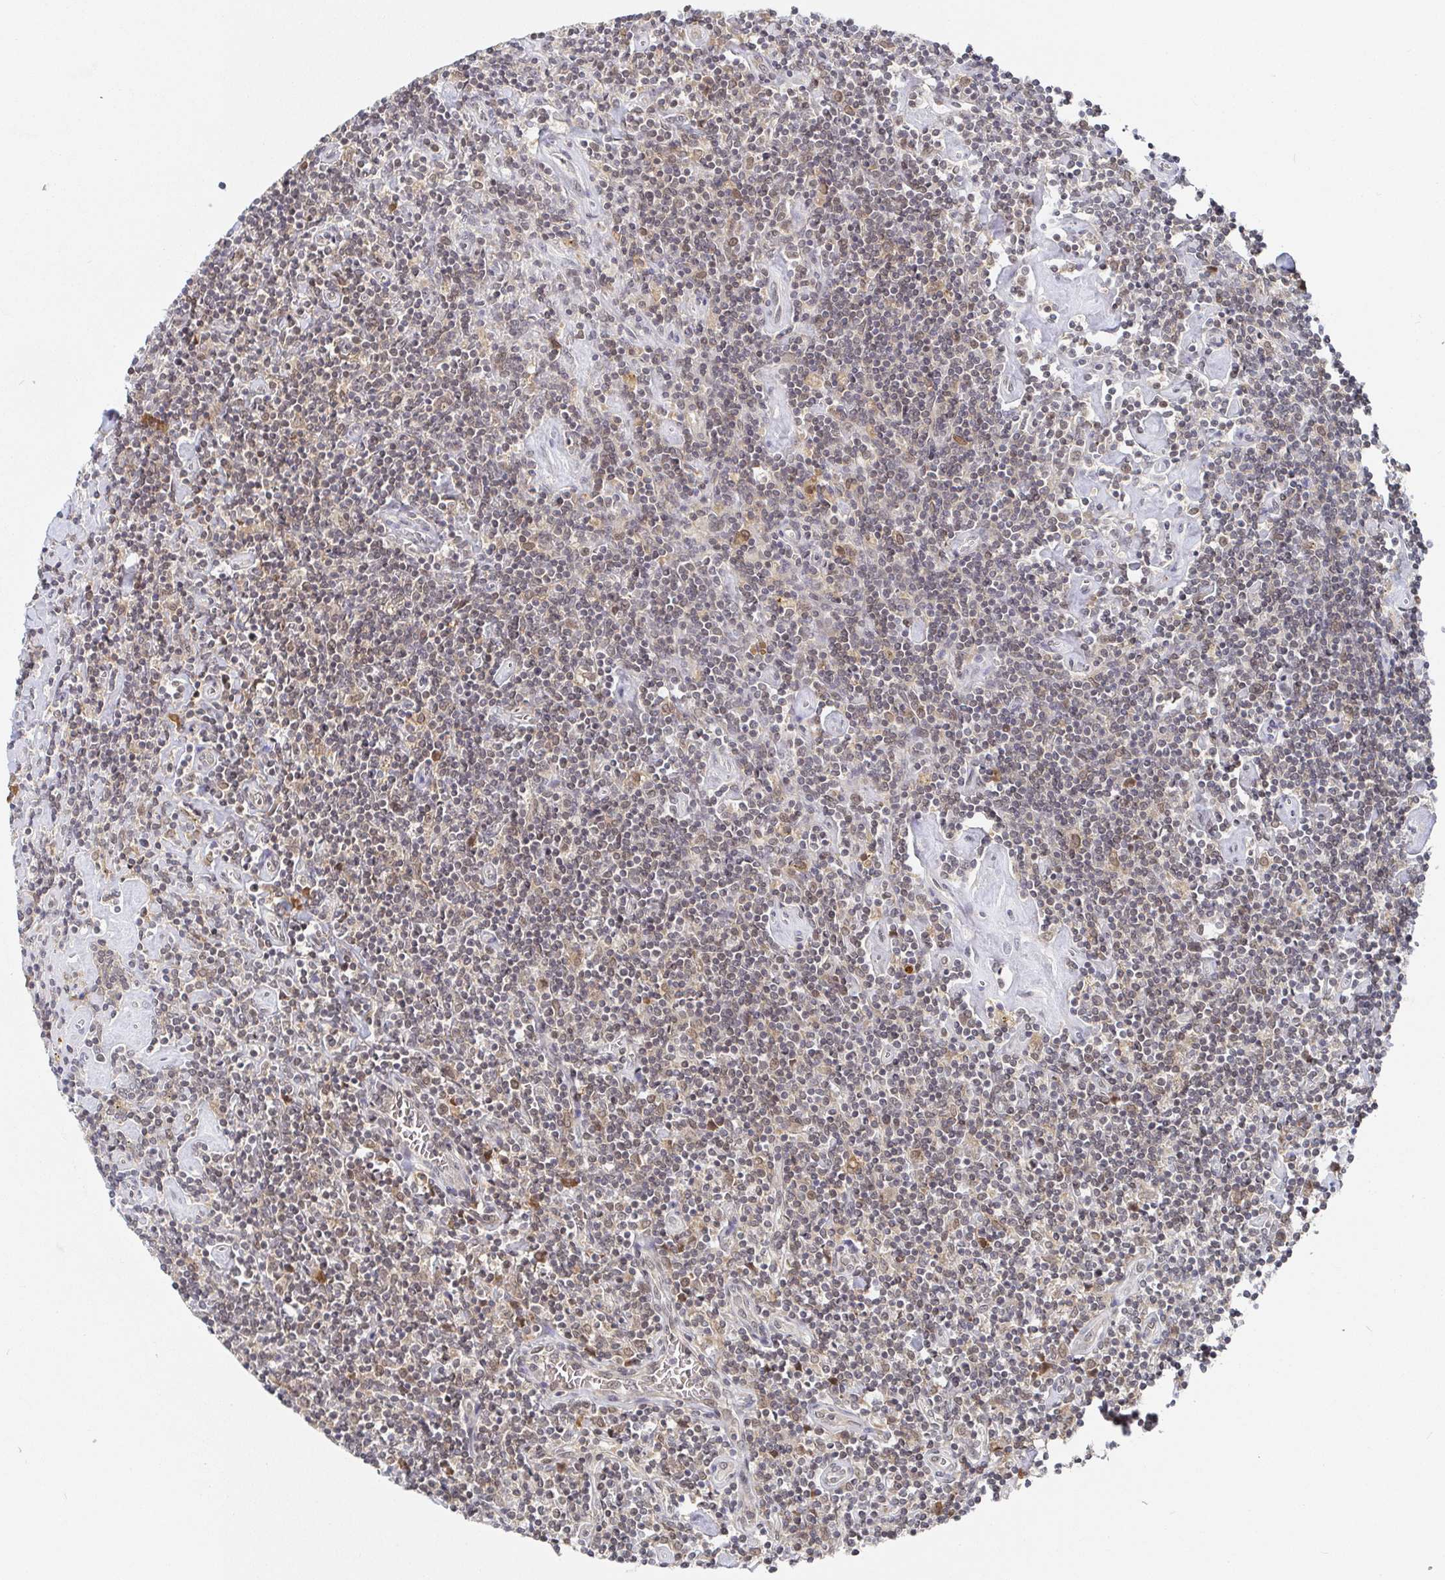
{"staining": {"intensity": "weak", "quantity": ">75%", "location": "cytoplasmic/membranous"}, "tissue": "lymphoma", "cell_type": "Tumor cells", "image_type": "cancer", "snomed": [{"axis": "morphology", "description": "Hodgkin's disease, NOS"}, {"axis": "topography", "description": "Lymph node"}], "caption": "Approximately >75% of tumor cells in human lymphoma reveal weak cytoplasmic/membranous protein expression as visualized by brown immunohistochemical staining.", "gene": "ALG1", "patient": {"sex": "male", "age": 40}}